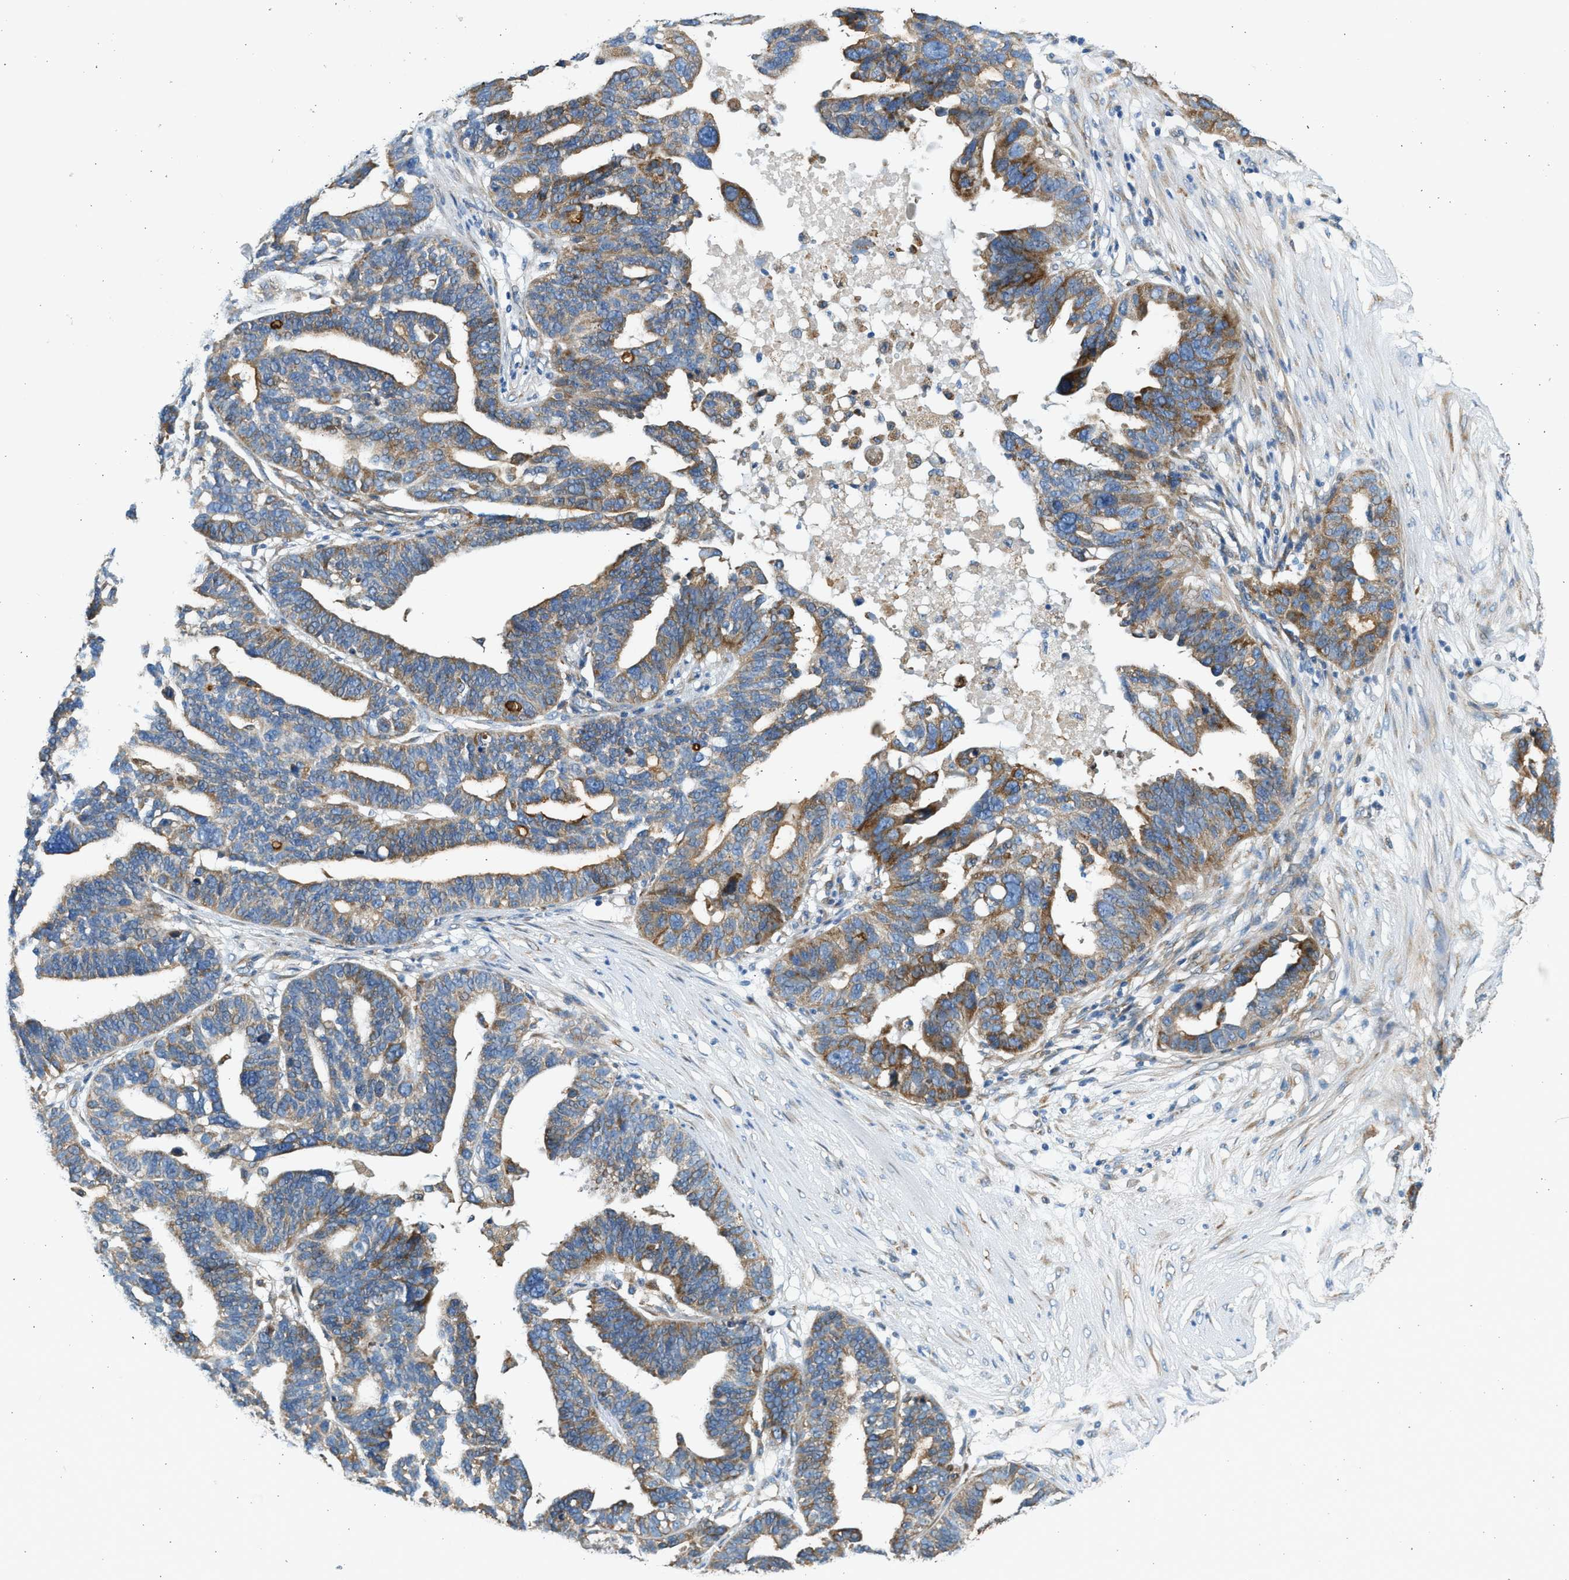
{"staining": {"intensity": "moderate", "quantity": ">75%", "location": "cytoplasmic/membranous"}, "tissue": "ovarian cancer", "cell_type": "Tumor cells", "image_type": "cancer", "snomed": [{"axis": "morphology", "description": "Cystadenocarcinoma, serous, NOS"}, {"axis": "topography", "description": "Ovary"}], "caption": "Brown immunohistochemical staining in serous cystadenocarcinoma (ovarian) exhibits moderate cytoplasmic/membranous expression in approximately >75% of tumor cells.", "gene": "CNTN6", "patient": {"sex": "female", "age": 59}}